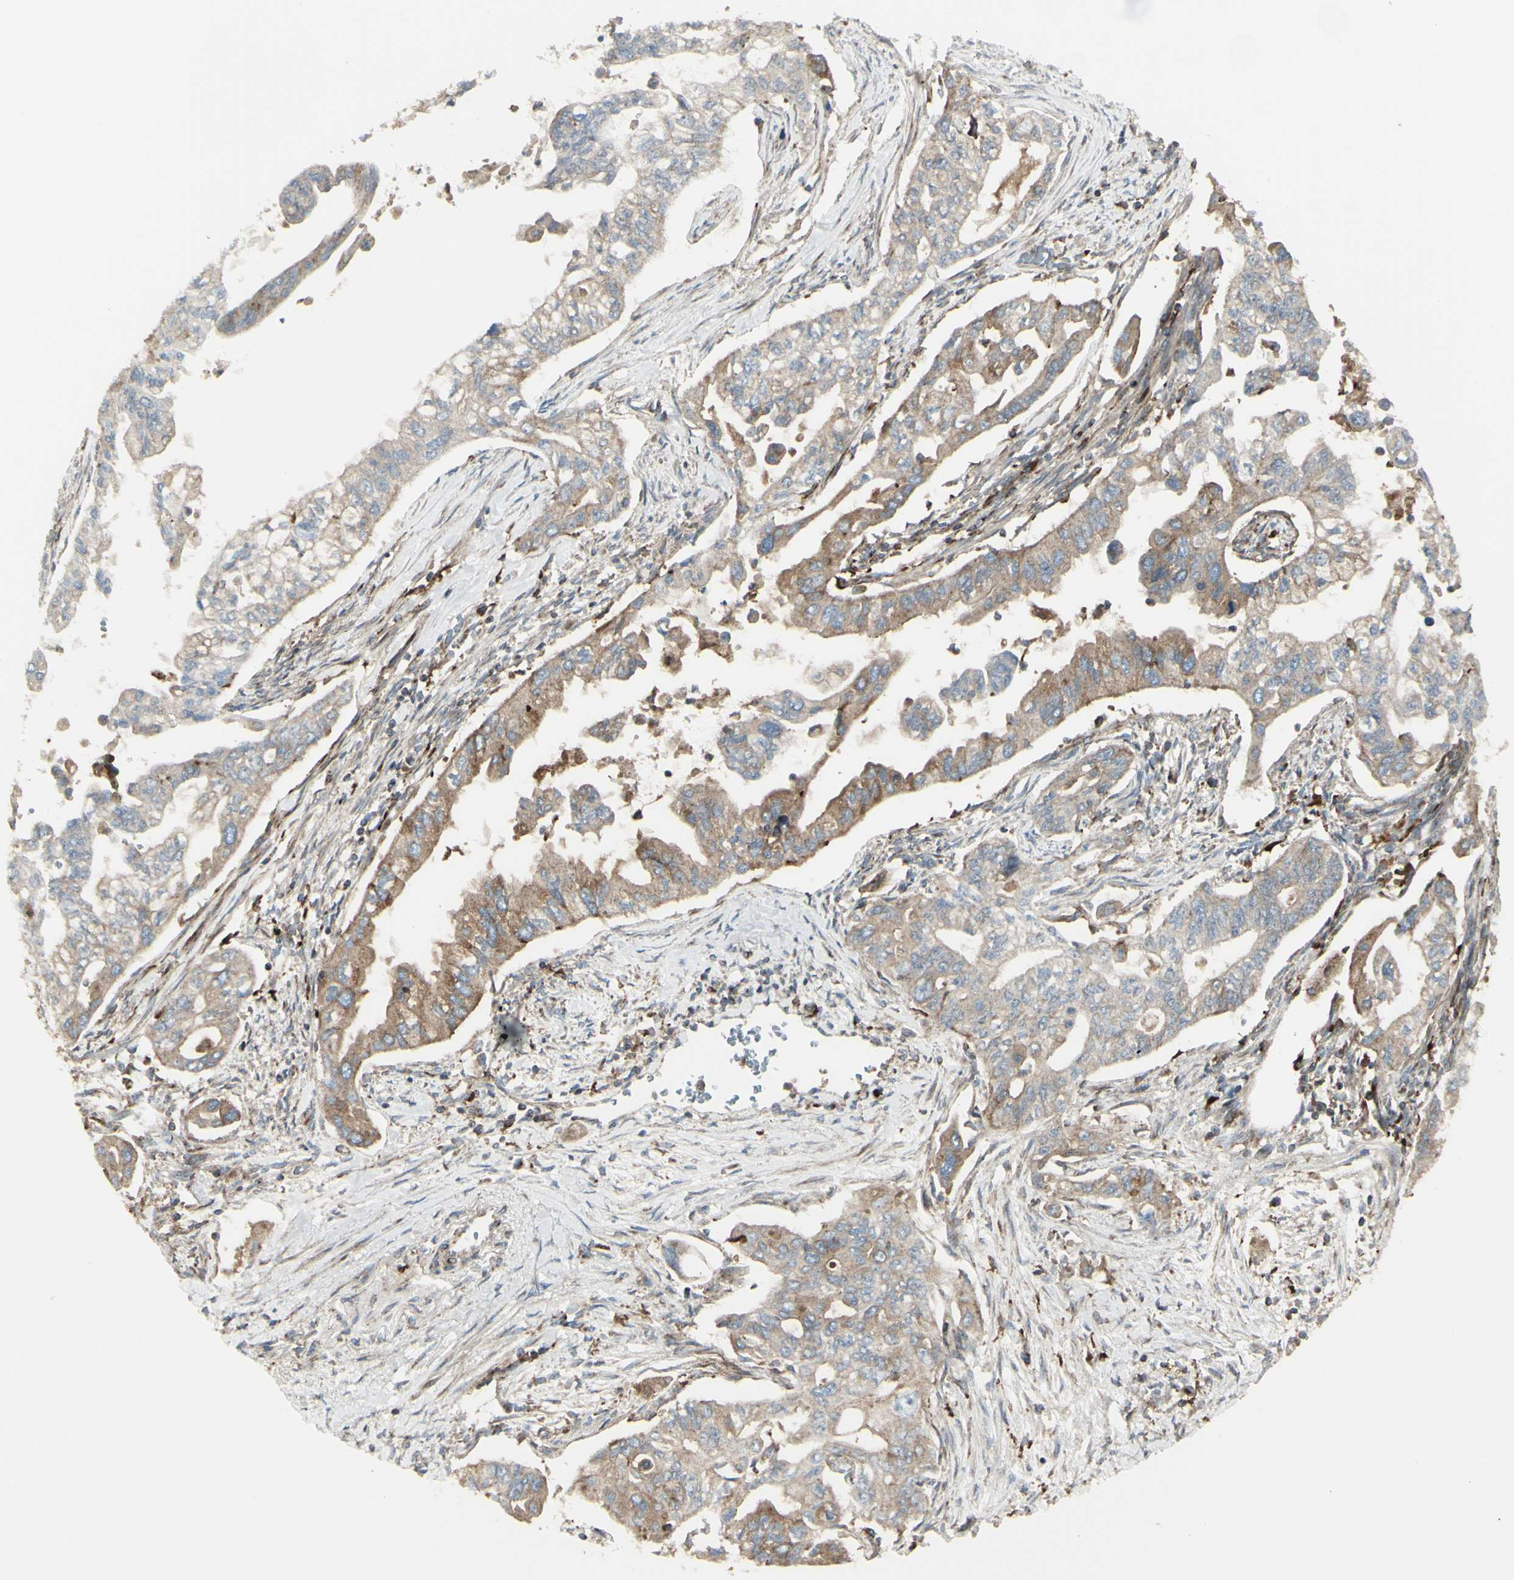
{"staining": {"intensity": "strong", "quantity": ">75%", "location": "cytoplasmic/membranous"}, "tissue": "pancreatic cancer", "cell_type": "Tumor cells", "image_type": "cancer", "snomed": [{"axis": "morphology", "description": "Normal tissue, NOS"}, {"axis": "topography", "description": "Pancreas"}], "caption": "There is high levels of strong cytoplasmic/membranous staining in tumor cells of pancreatic cancer, as demonstrated by immunohistochemical staining (brown color).", "gene": "NAPA", "patient": {"sex": "male", "age": 42}}